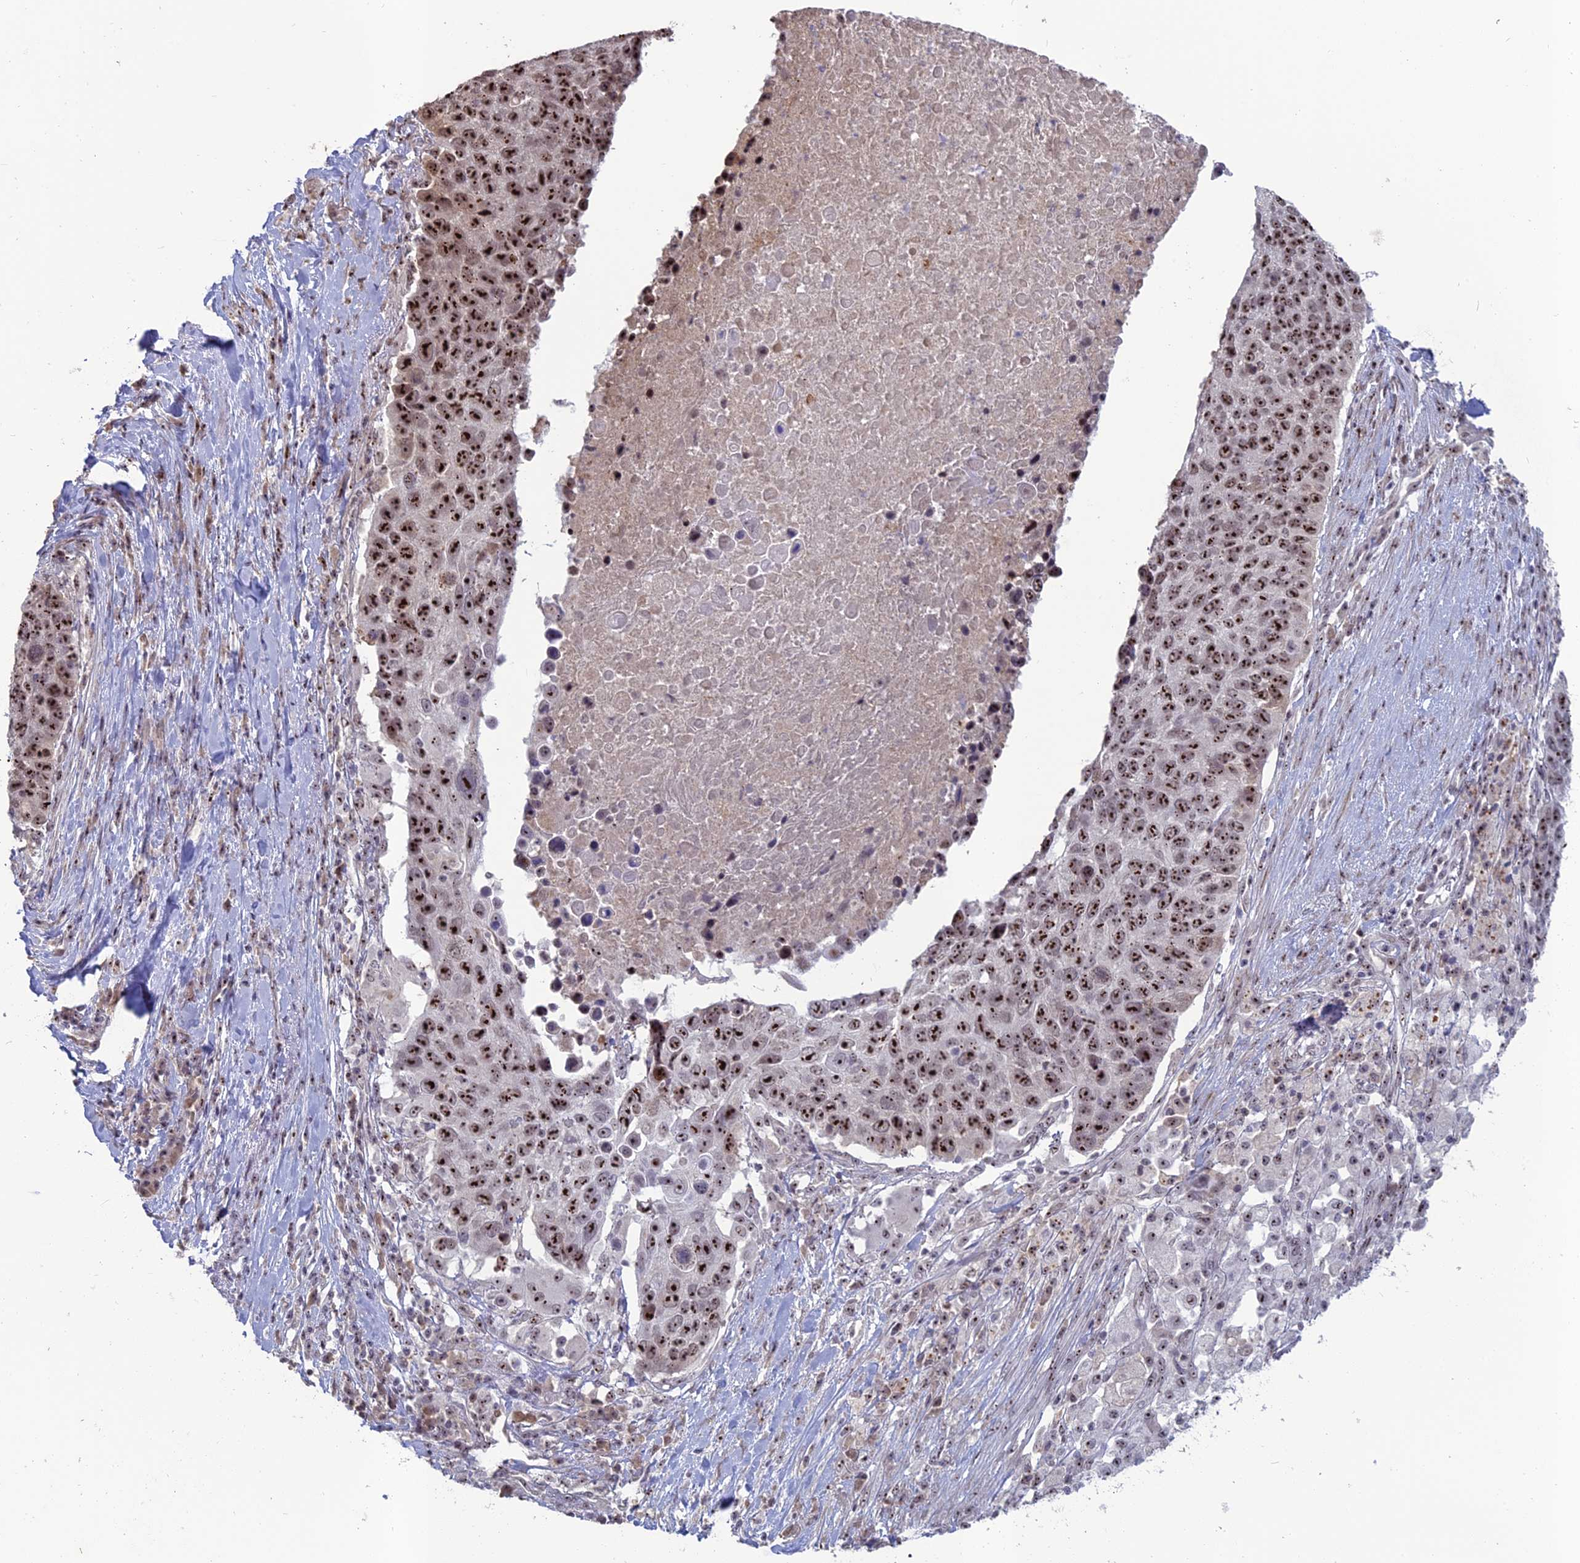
{"staining": {"intensity": "strong", "quantity": ">75%", "location": "nuclear"}, "tissue": "lung cancer", "cell_type": "Tumor cells", "image_type": "cancer", "snomed": [{"axis": "morphology", "description": "Normal tissue, NOS"}, {"axis": "morphology", "description": "Squamous cell carcinoma, NOS"}, {"axis": "topography", "description": "Lymph node"}, {"axis": "topography", "description": "Lung"}], "caption": "Protein expression analysis of lung squamous cell carcinoma exhibits strong nuclear staining in about >75% of tumor cells.", "gene": "FAM131A", "patient": {"sex": "male", "age": 66}}